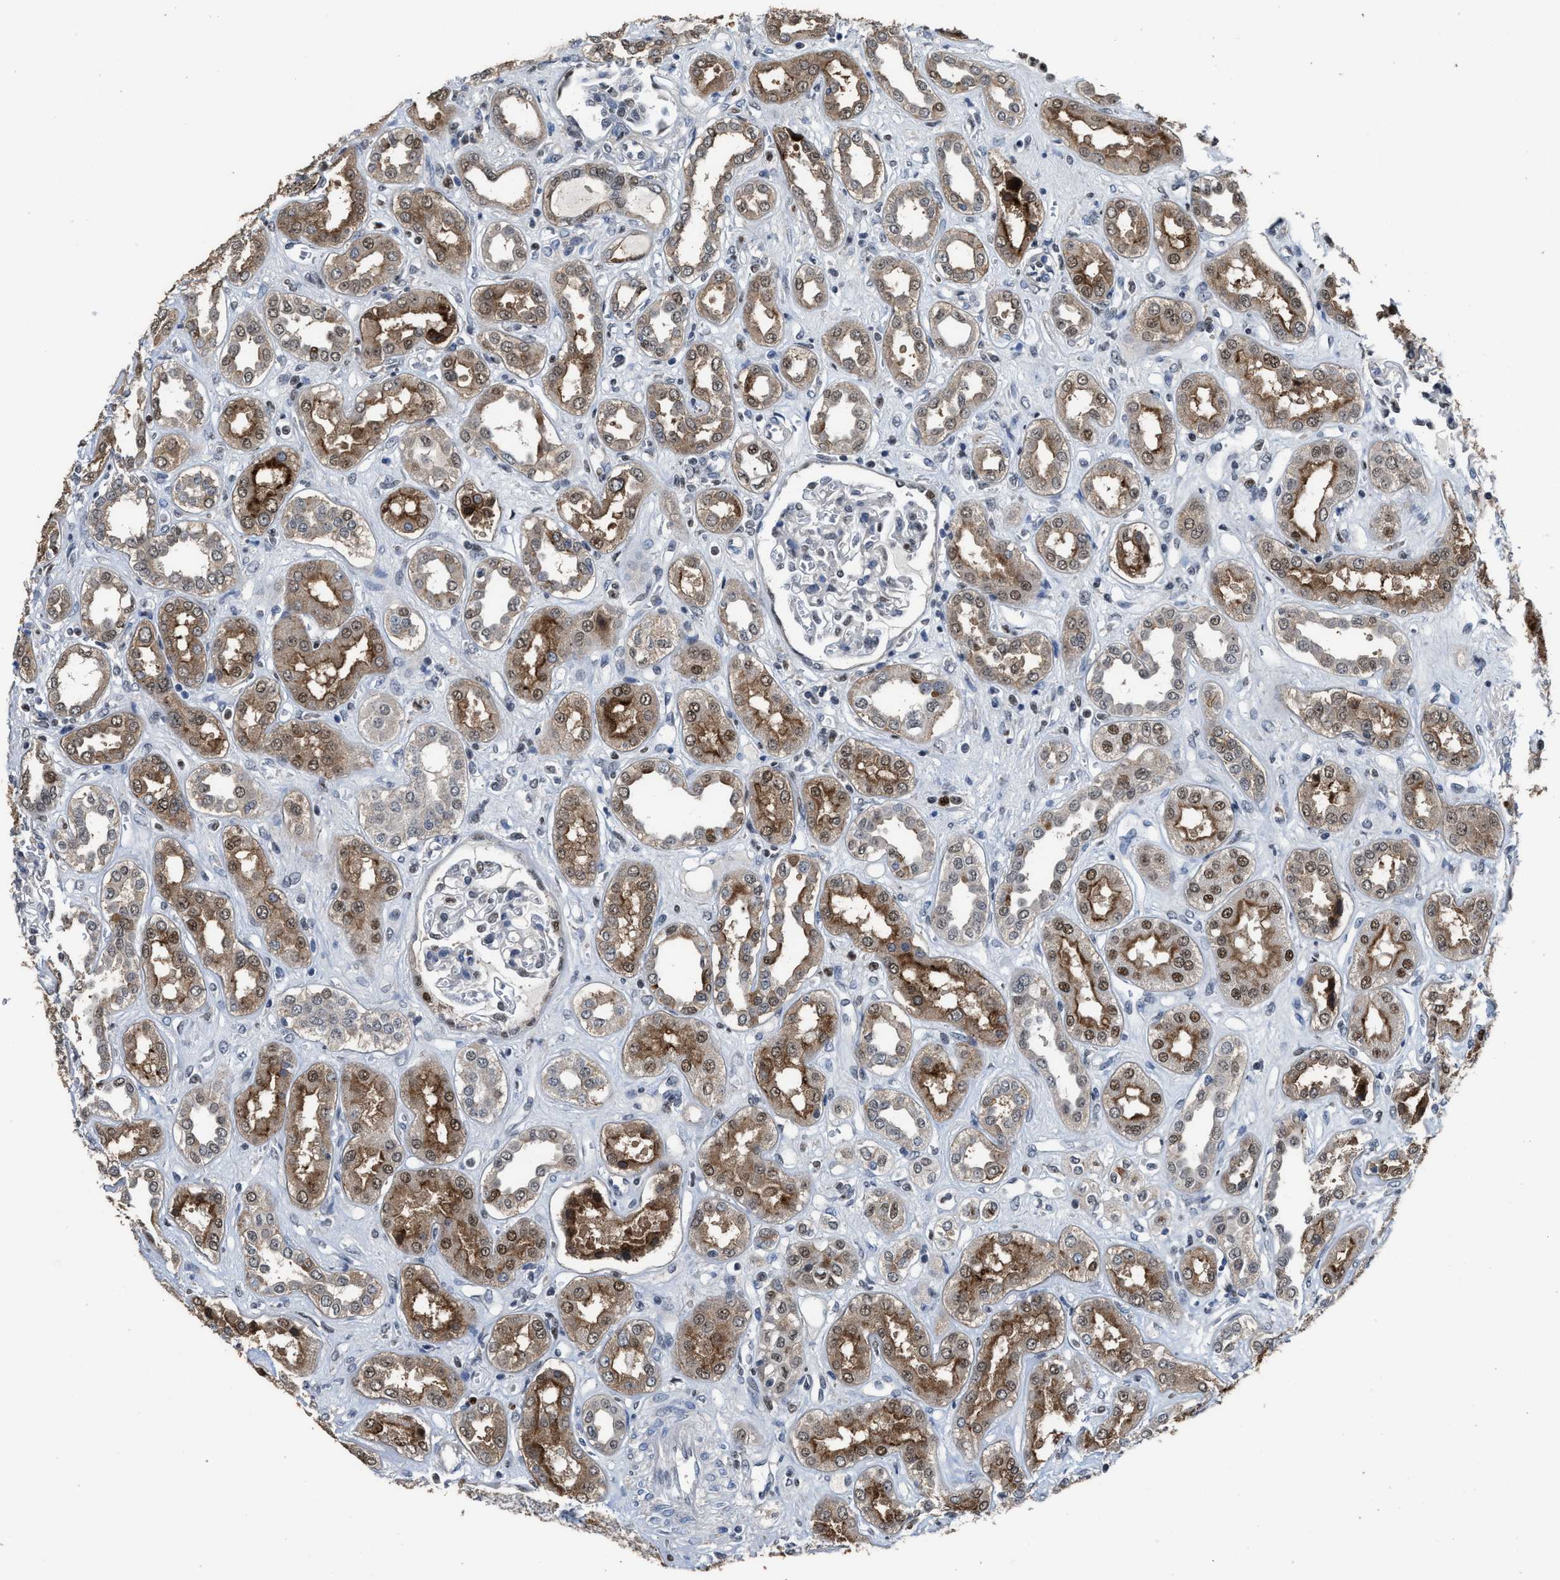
{"staining": {"intensity": "moderate", "quantity": "<25%", "location": "nuclear"}, "tissue": "kidney", "cell_type": "Cells in glomeruli", "image_type": "normal", "snomed": [{"axis": "morphology", "description": "Normal tissue, NOS"}, {"axis": "topography", "description": "Kidney"}], "caption": "Cells in glomeruli display moderate nuclear expression in approximately <25% of cells in normal kidney.", "gene": "ZNF20", "patient": {"sex": "male", "age": 59}}